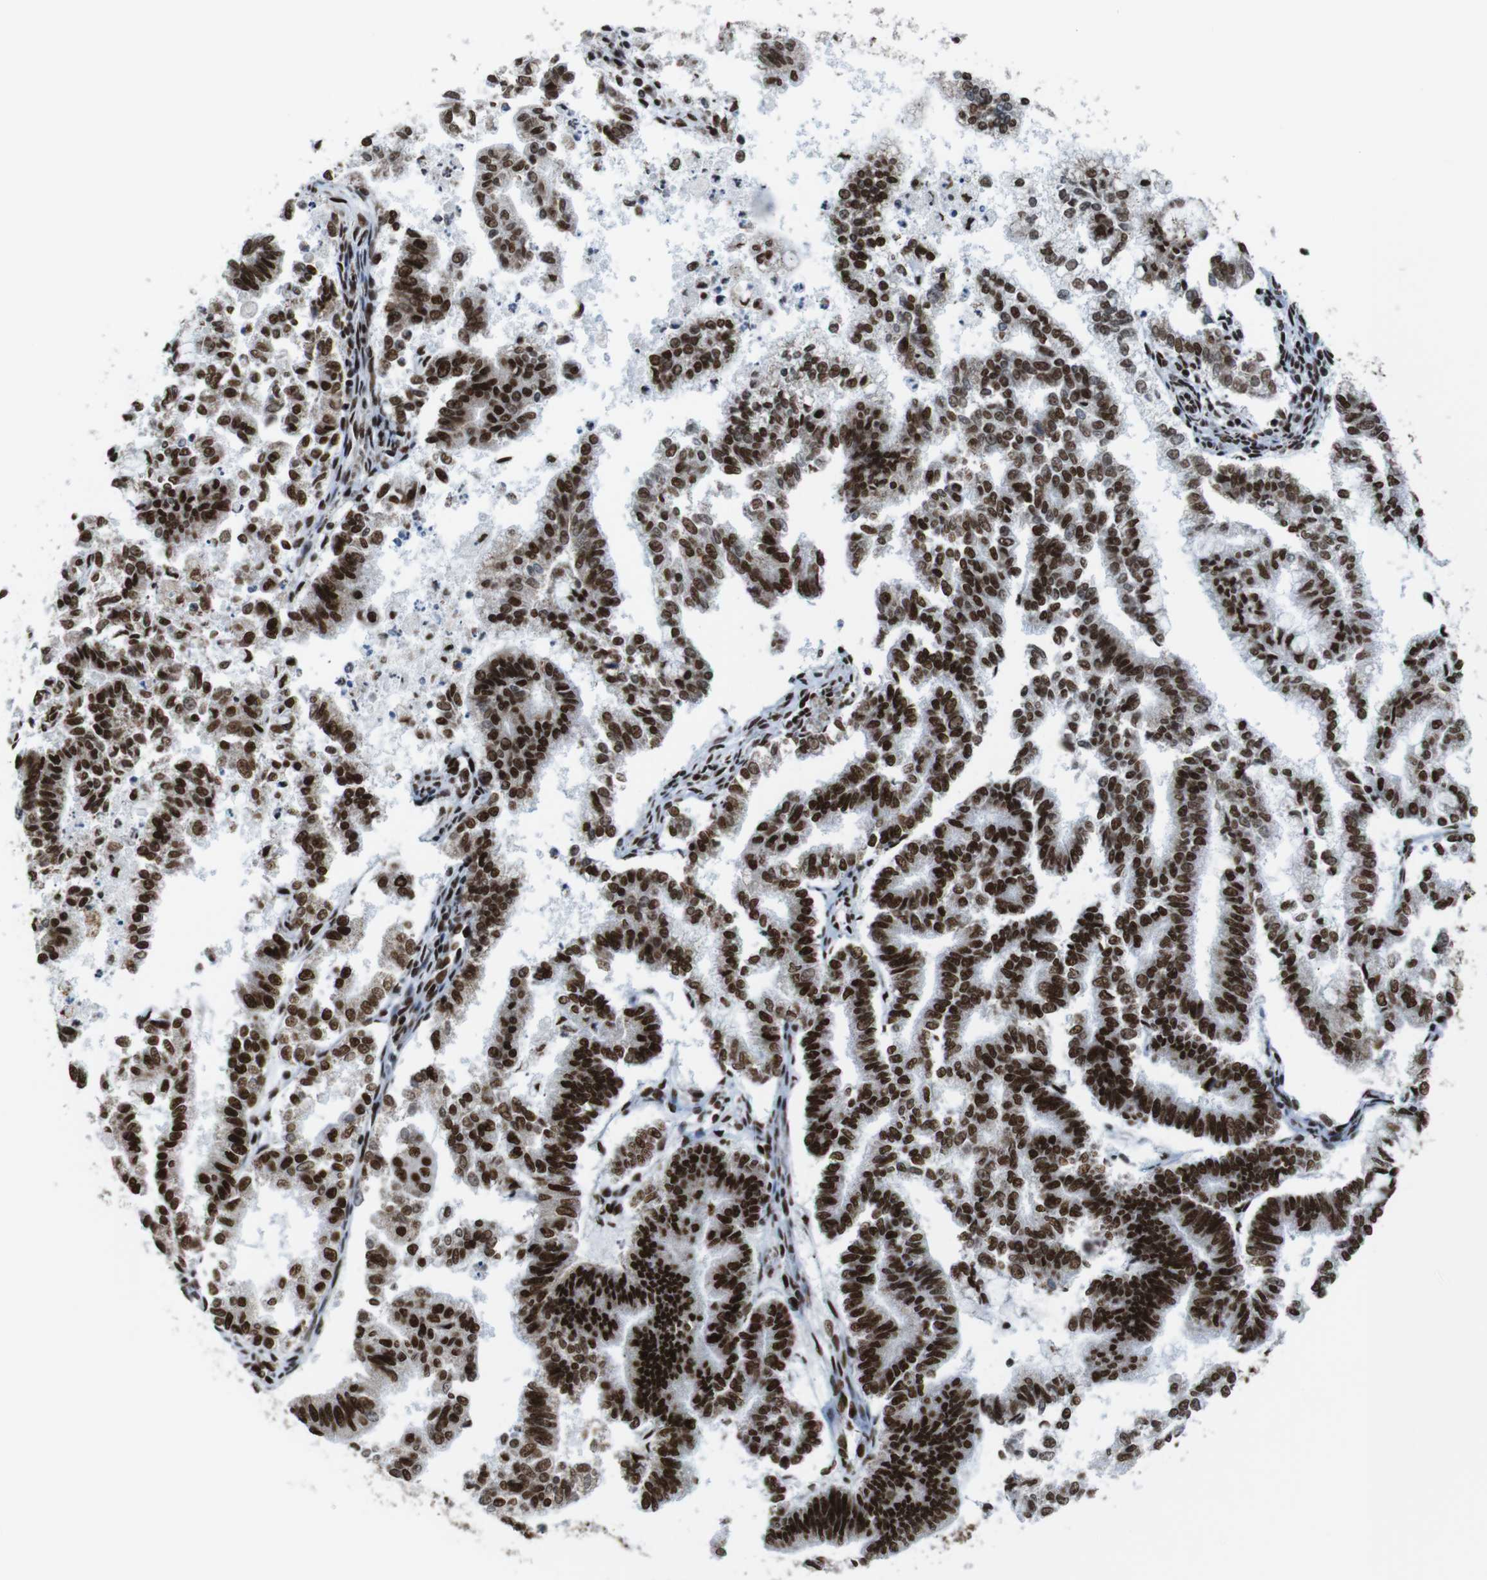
{"staining": {"intensity": "strong", "quantity": ">75%", "location": "nuclear"}, "tissue": "endometrial cancer", "cell_type": "Tumor cells", "image_type": "cancer", "snomed": [{"axis": "morphology", "description": "Necrosis, NOS"}, {"axis": "morphology", "description": "Adenocarcinoma, NOS"}, {"axis": "topography", "description": "Endometrium"}], "caption": "The micrograph reveals immunohistochemical staining of adenocarcinoma (endometrial). There is strong nuclear staining is appreciated in about >75% of tumor cells.", "gene": "ROMO1", "patient": {"sex": "female", "age": 79}}